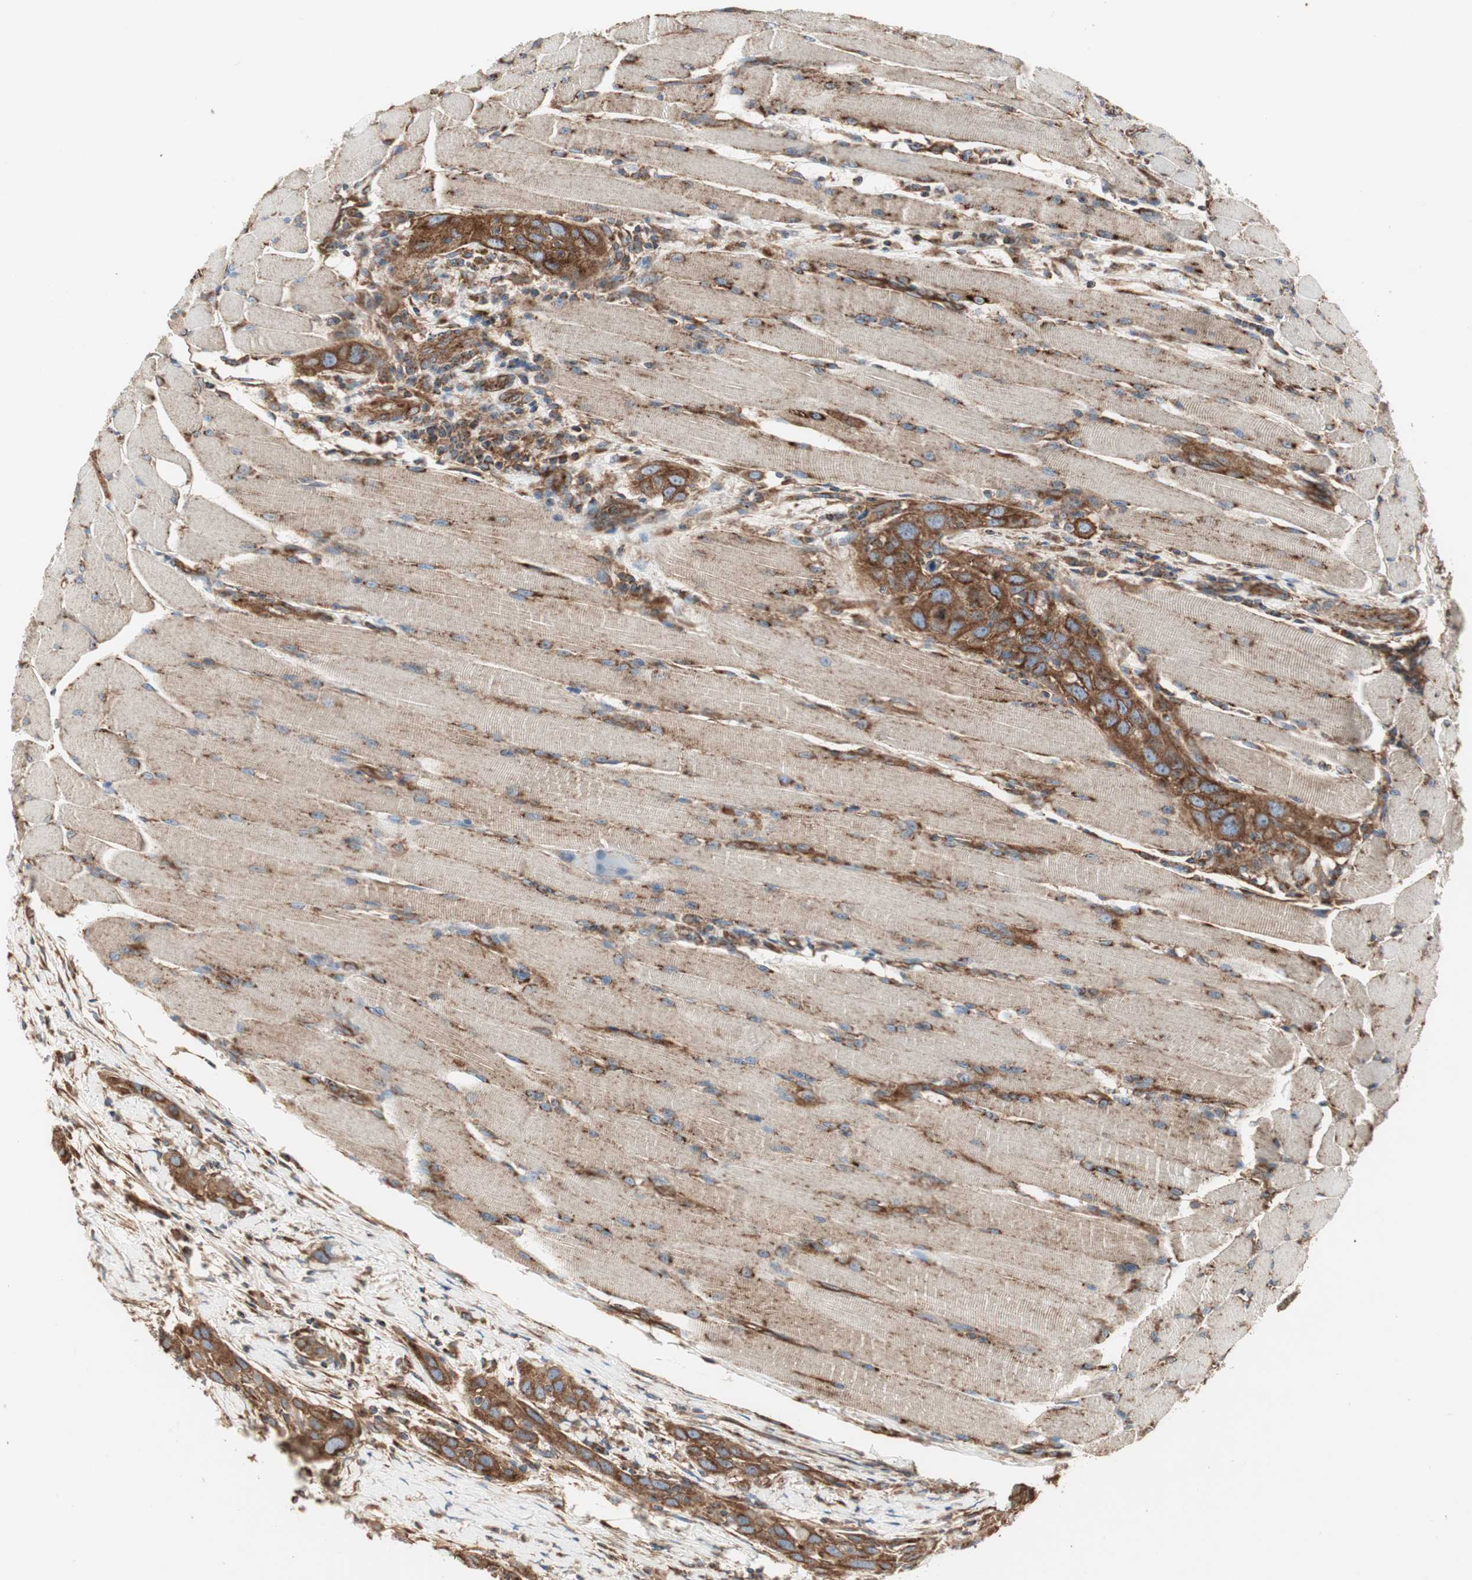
{"staining": {"intensity": "strong", "quantity": ">75%", "location": "cytoplasmic/membranous"}, "tissue": "head and neck cancer", "cell_type": "Tumor cells", "image_type": "cancer", "snomed": [{"axis": "morphology", "description": "Squamous cell carcinoma, NOS"}, {"axis": "topography", "description": "Oral tissue"}, {"axis": "topography", "description": "Head-Neck"}], "caption": "Brown immunohistochemical staining in head and neck cancer shows strong cytoplasmic/membranous positivity in approximately >75% of tumor cells.", "gene": "H6PD", "patient": {"sex": "female", "age": 50}}